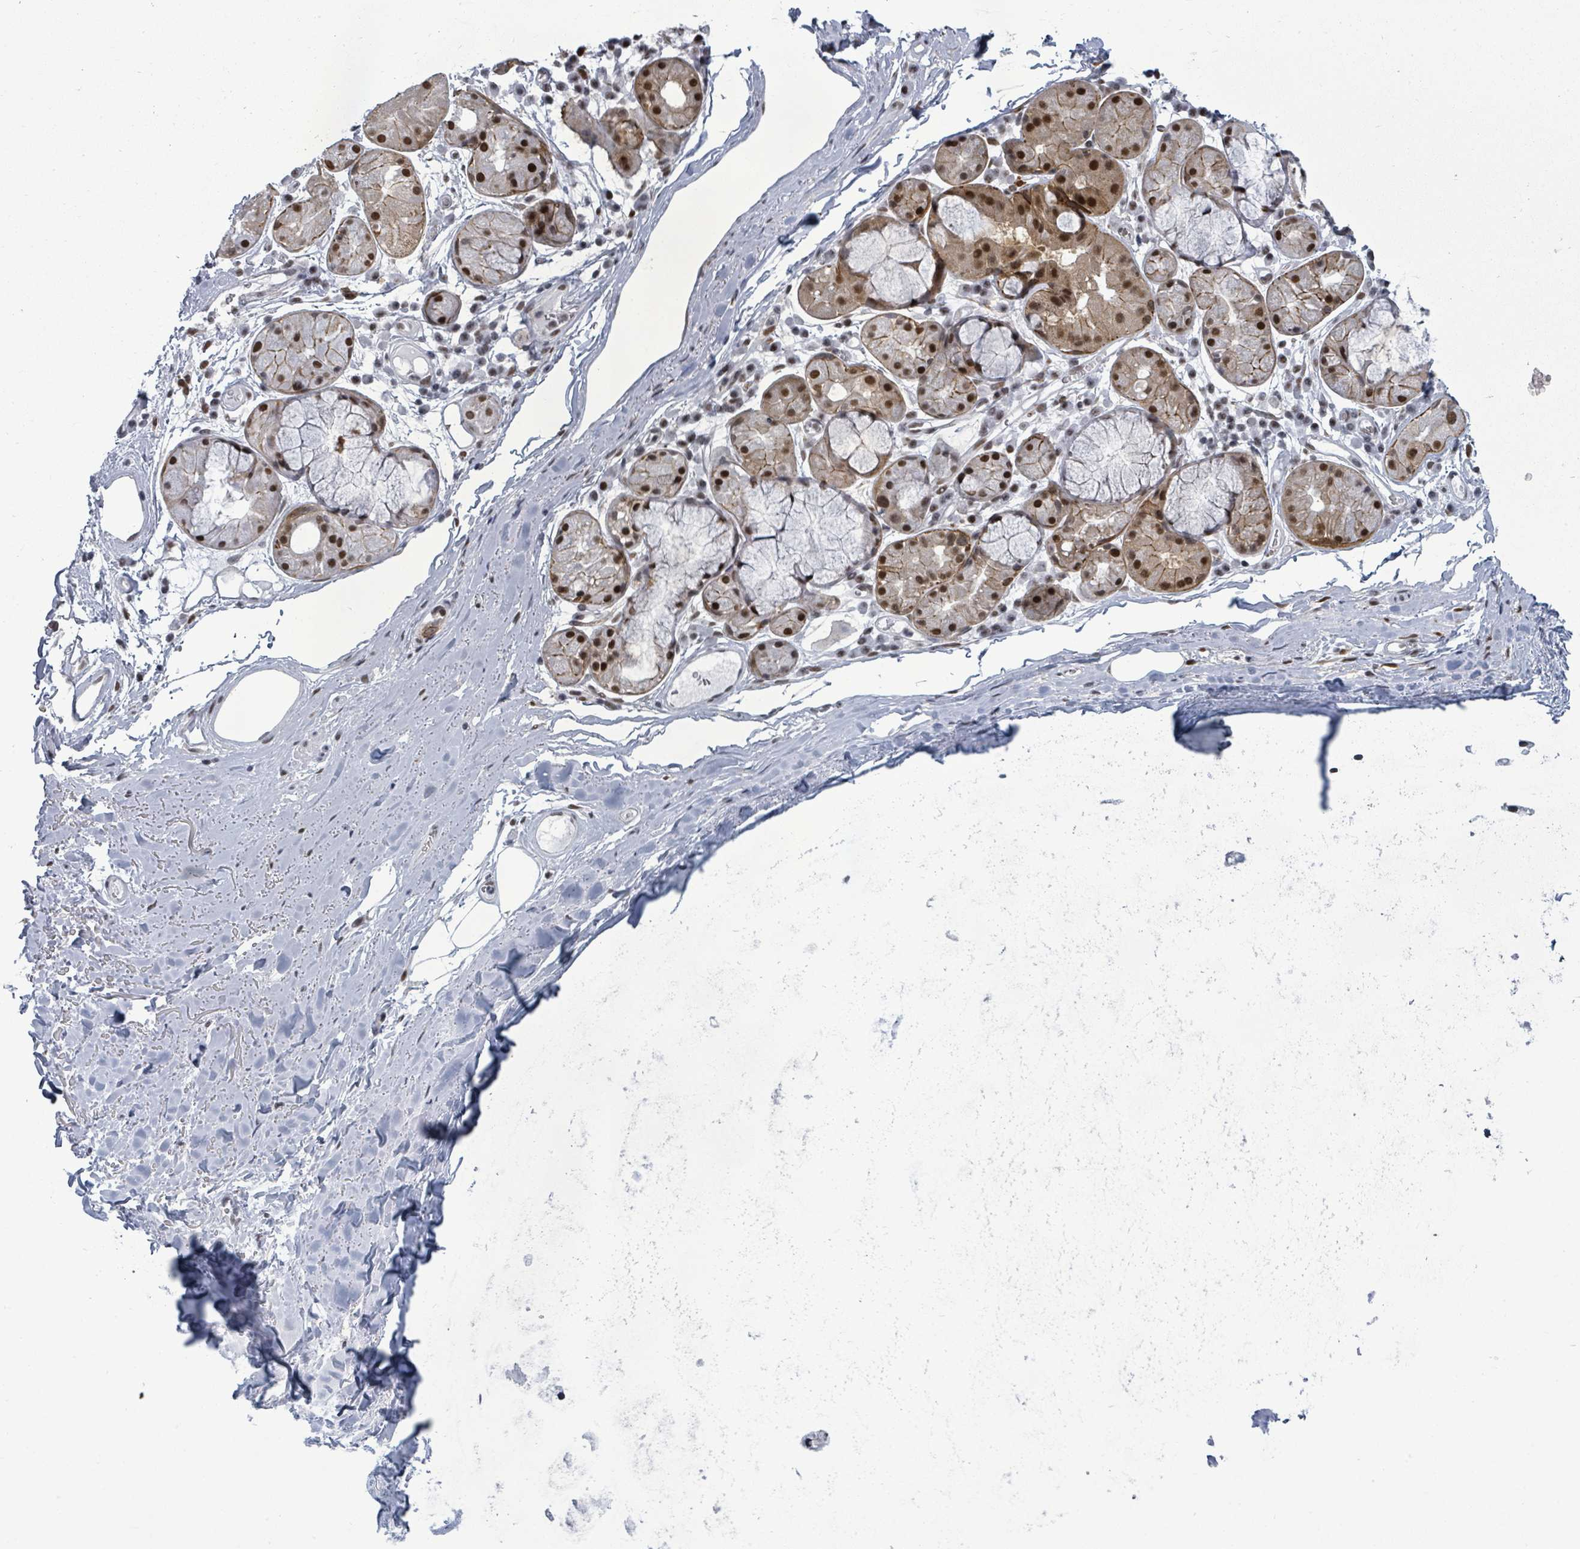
{"staining": {"intensity": "negative", "quantity": "none", "location": "none"}, "tissue": "adipose tissue", "cell_type": "Adipocytes", "image_type": "normal", "snomed": [{"axis": "morphology", "description": "Normal tissue, NOS"}, {"axis": "topography", "description": "Cartilage tissue"}], "caption": "IHC of unremarkable adipose tissue exhibits no positivity in adipocytes.", "gene": "BIVM", "patient": {"sex": "male", "age": 80}}